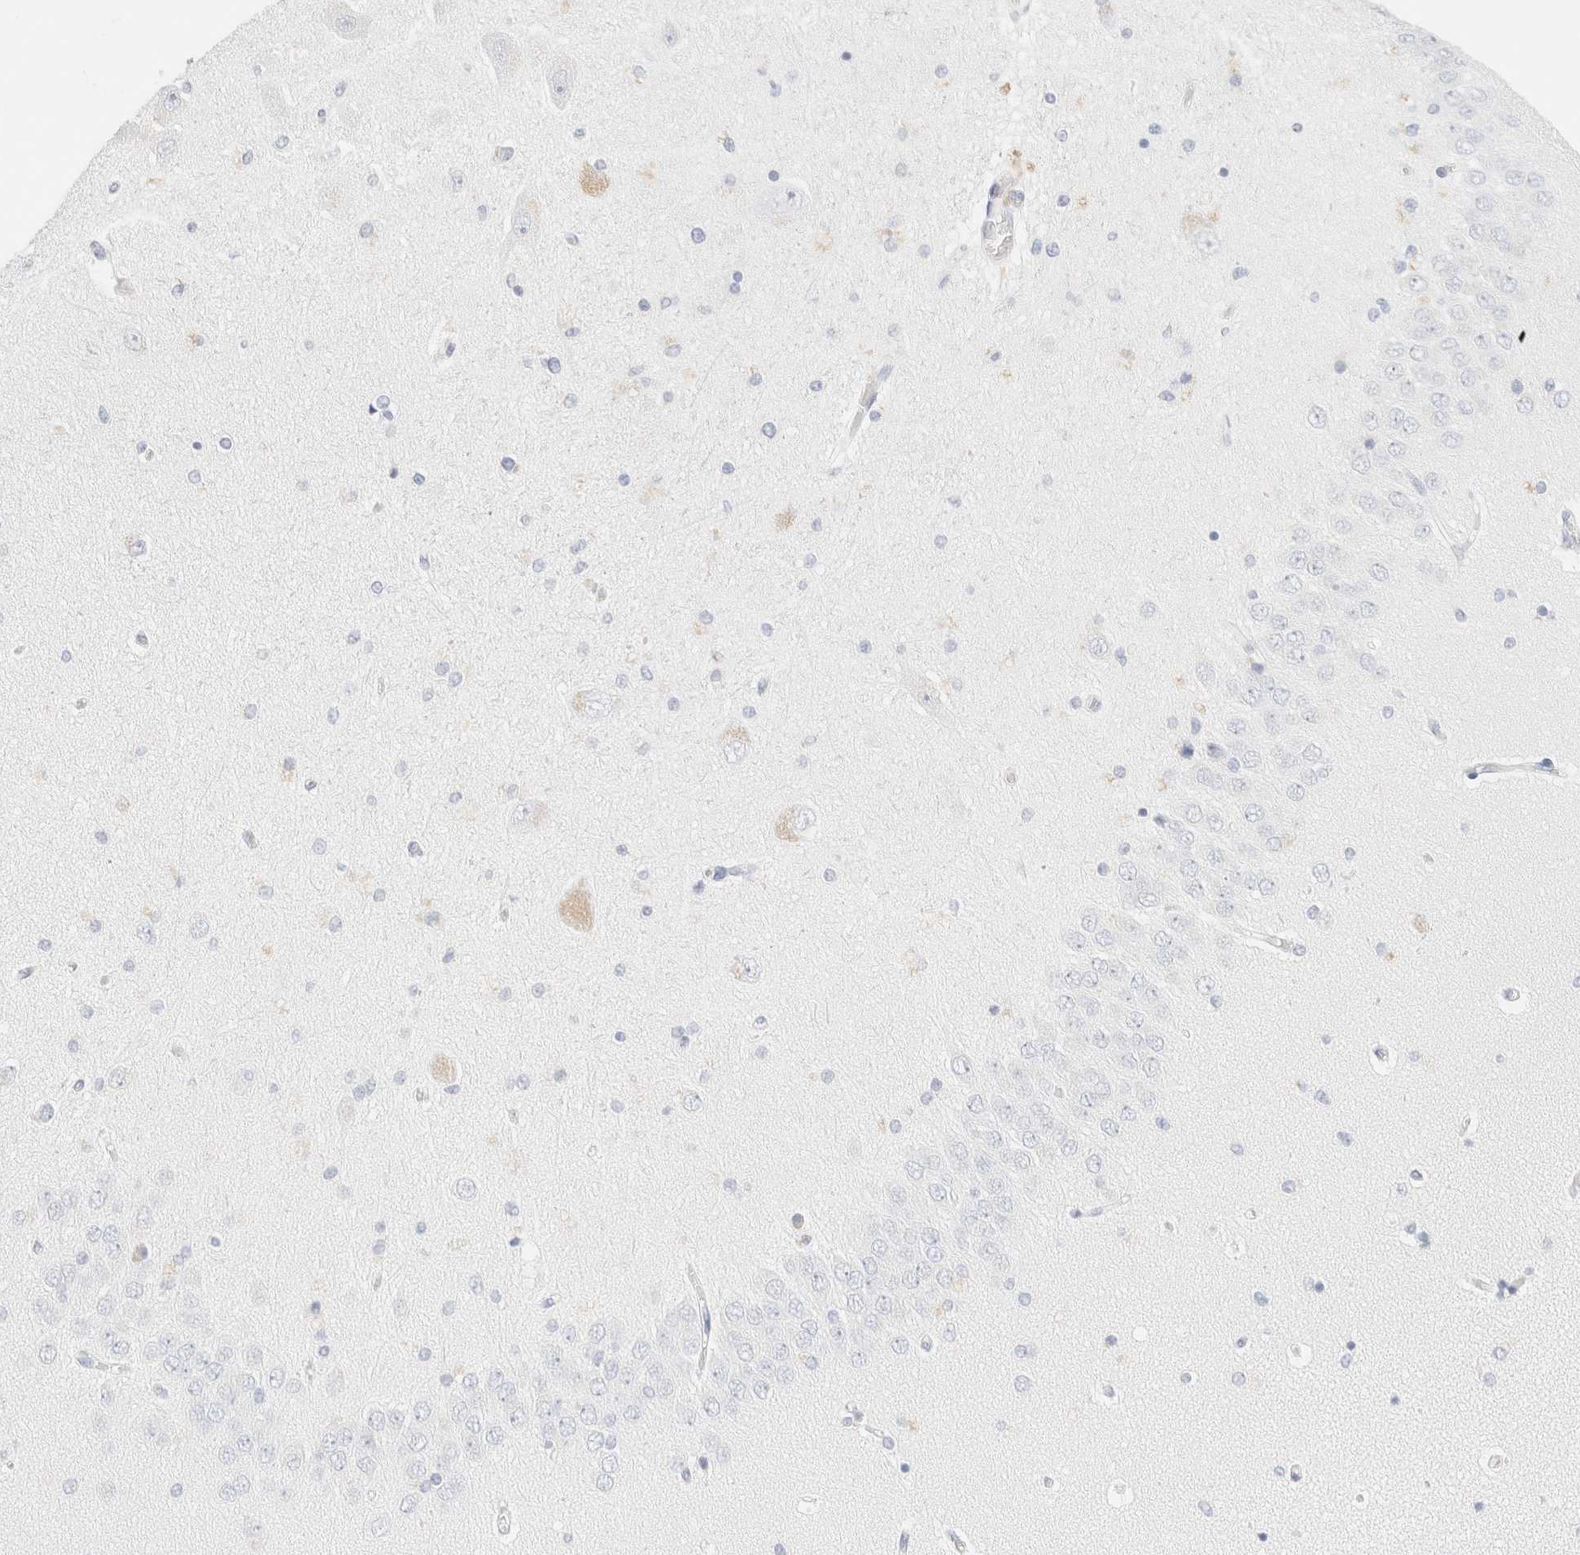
{"staining": {"intensity": "negative", "quantity": "none", "location": "none"}, "tissue": "hippocampus", "cell_type": "Glial cells", "image_type": "normal", "snomed": [{"axis": "morphology", "description": "Normal tissue, NOS"}, {"axis": "topography", "description": "Hippocampus"}], "caption": "The micrograph demonstrates no staining of glial cells in benign hippocampus.", "gene": "KRT15", "patient": {"sex": "female", "age": 54}}